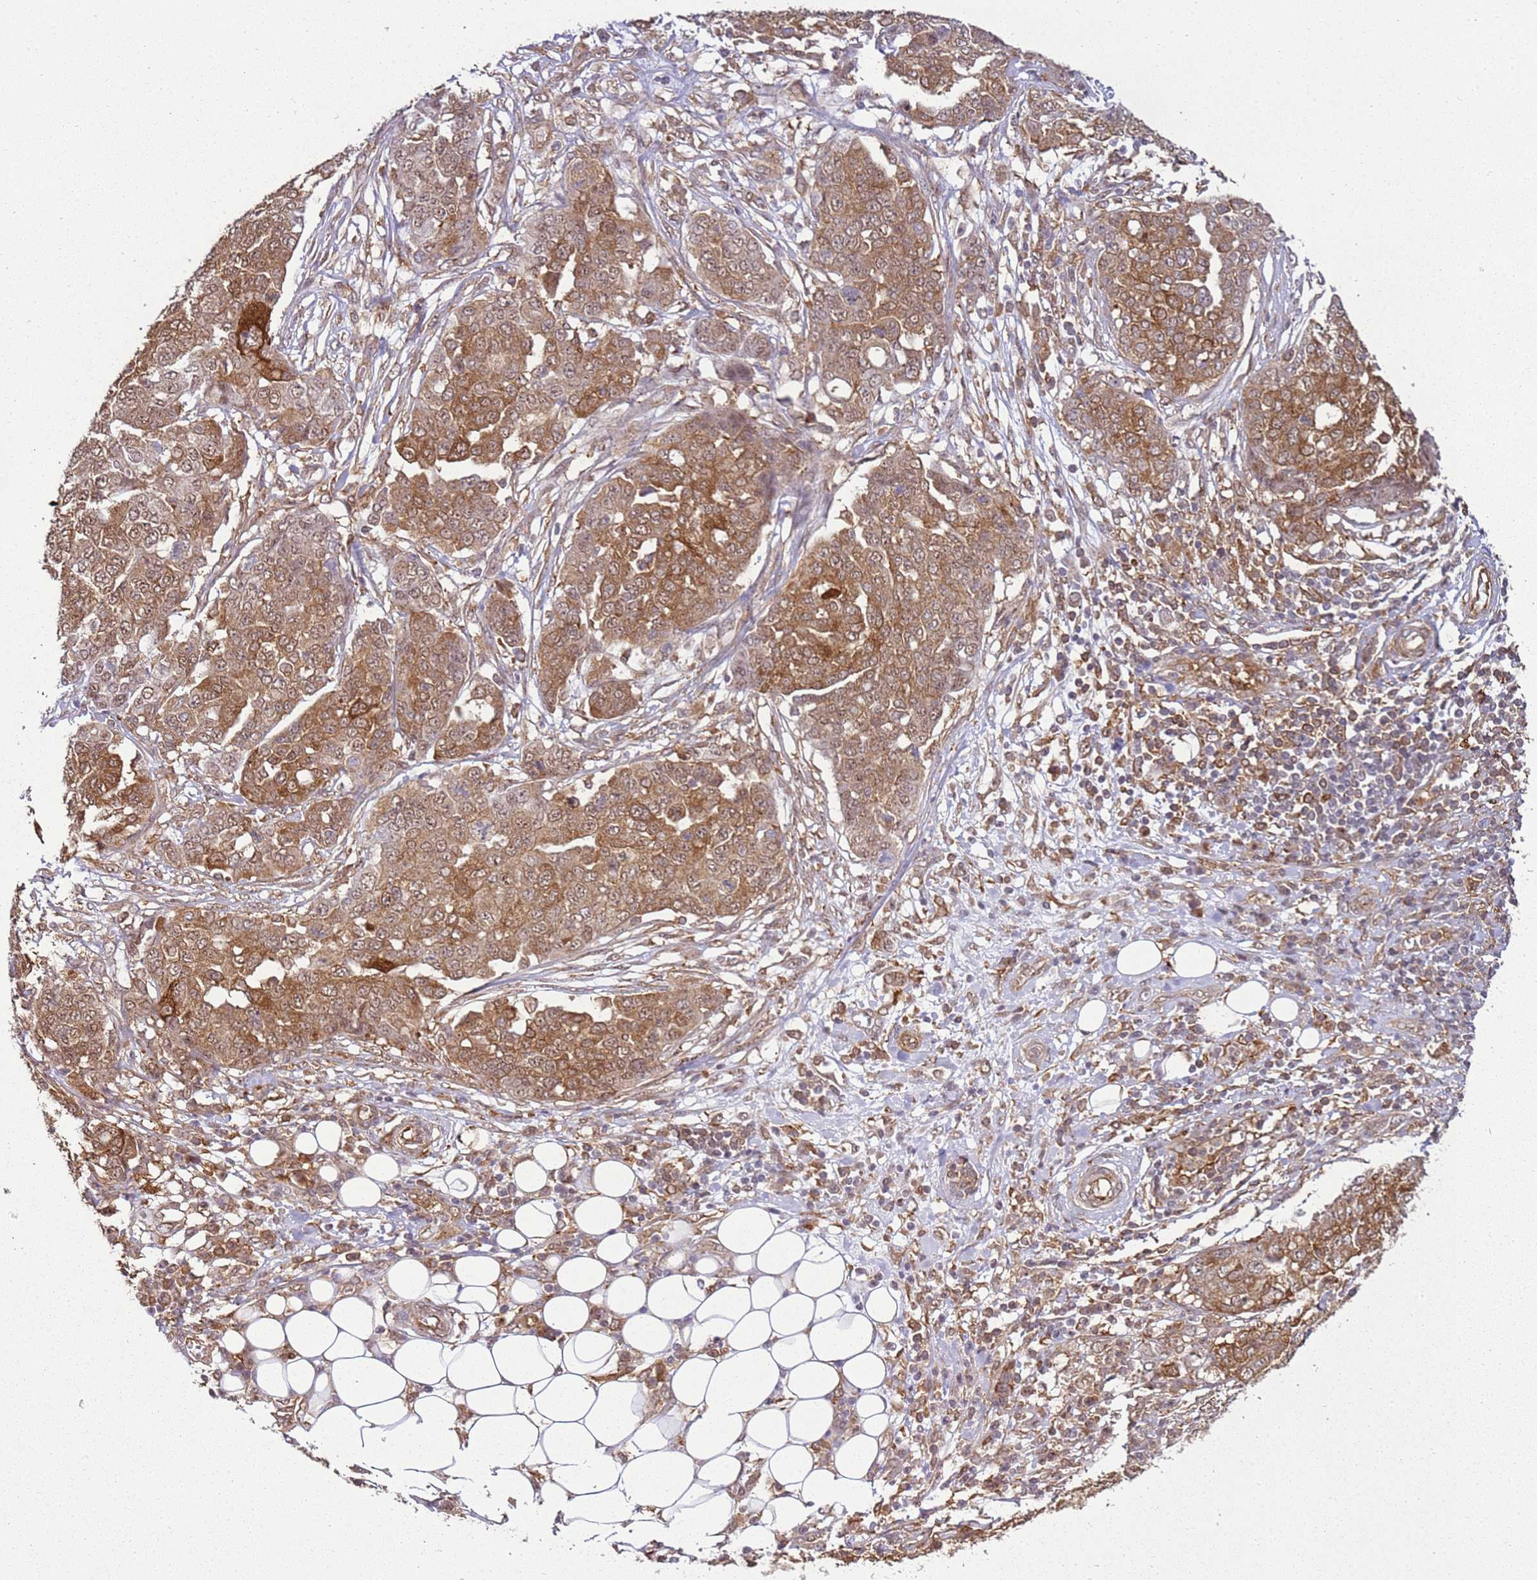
{"staining": {"intensity": "moderate", "quantity": ">75%", "location": "cytoplasmic/membranous"}, "tissue": "ovarian cancer", "cell_type": "Tumor cells", "image_type": "cancer", "snomed": [{"axis": "morphology", "description": "Cystadenocarcinoma, serous, NOS"}, {"axis": "topography", "description": "Soft tissue"}, {"axis": "topography", "description": "Ovary"}], "caption": "About >75% of tumor cells in ovarian cancer reveal moderate cytoplasmic/membranous protein staining as visualized by brown immunohistochemical staining.", "gene": "GABRE", "patient": {"sex": "female", "age": 57}}